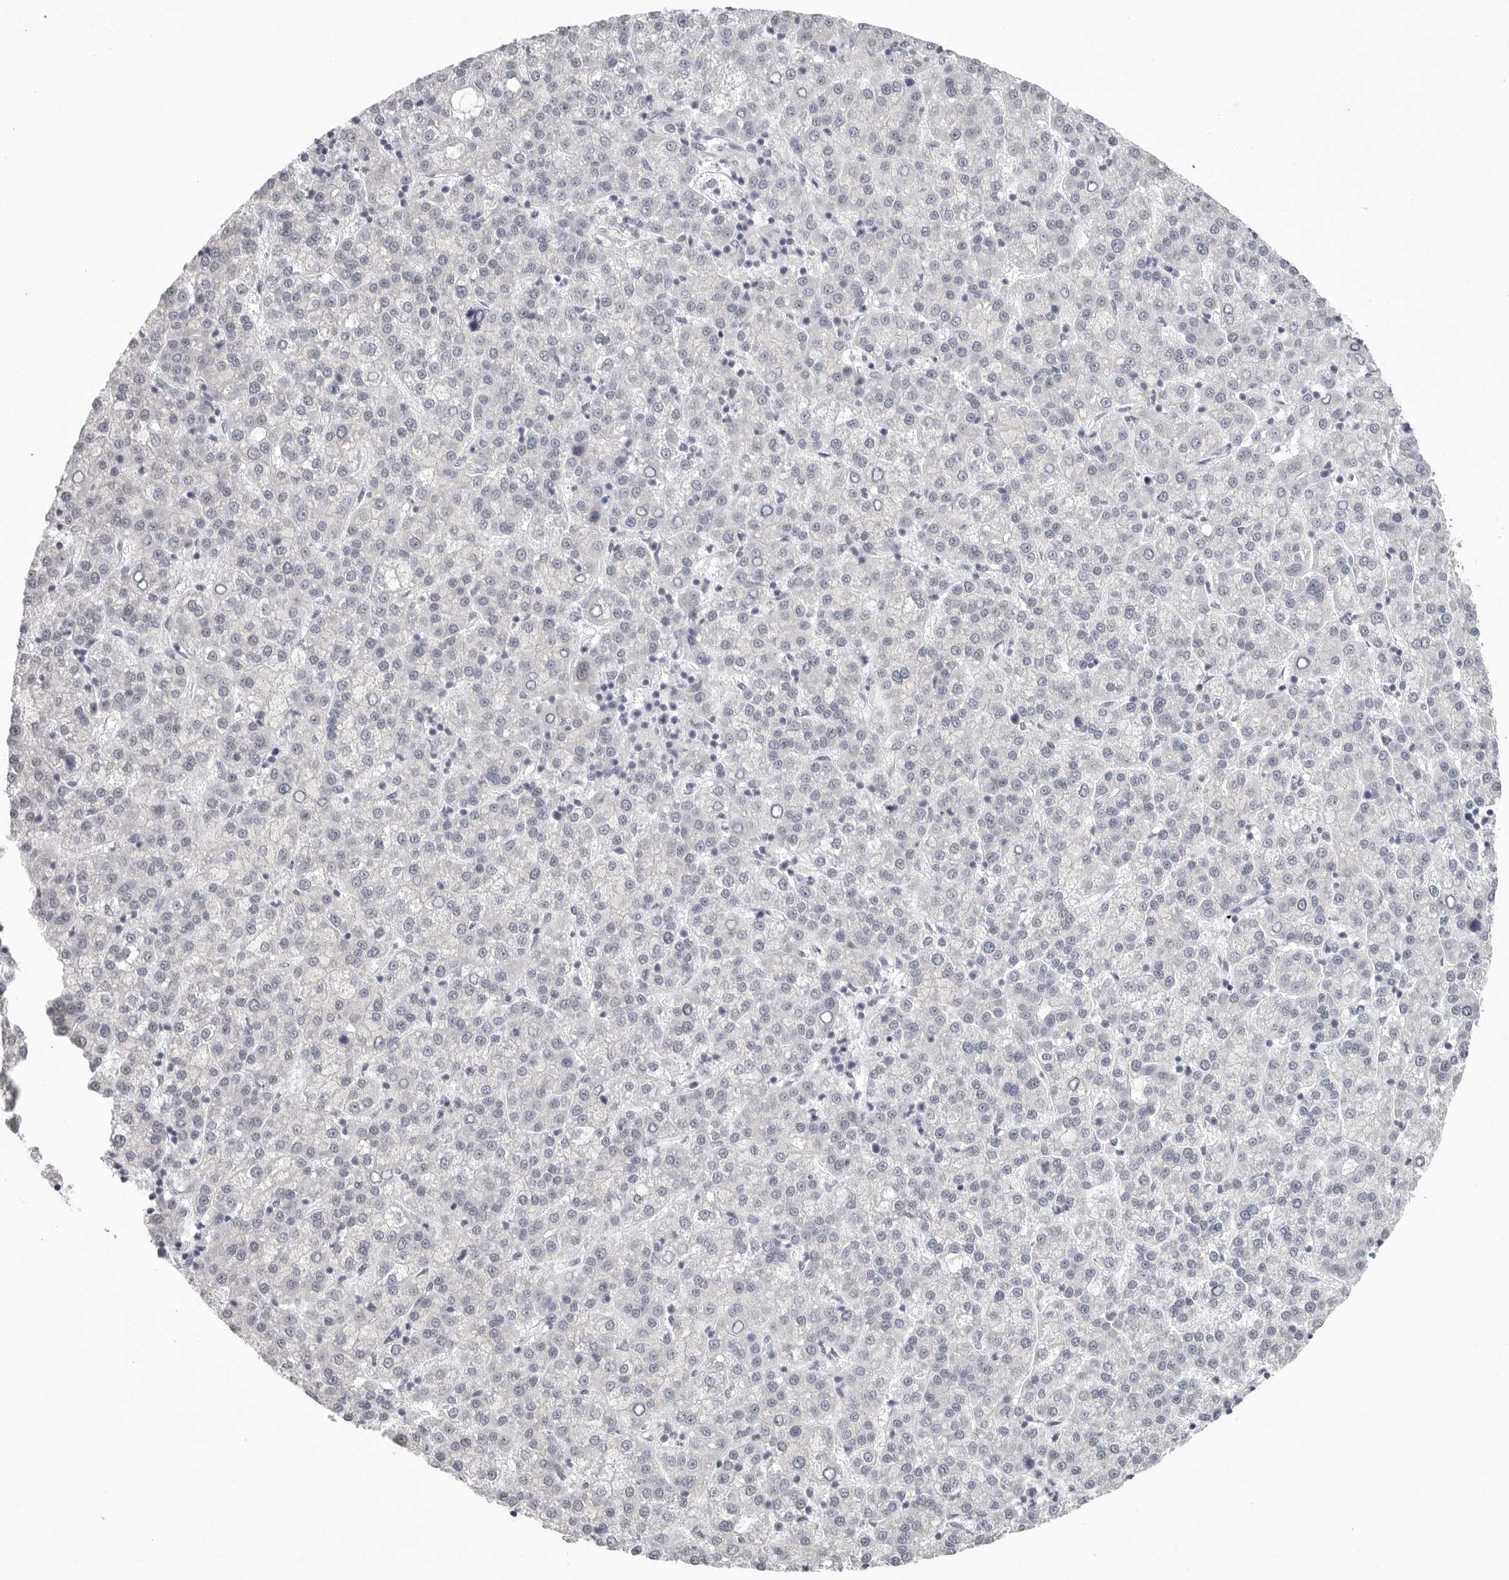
{"staining": {"intensity": "negative", "quantity": "none", "location": "none"}, "tissue": "liver cancer", "cell_type": "Tumor cells", "image_type": "cancer", "snomed": [{"axis": "morphology", "description": "Carcinoma, Hepatocellular, NOS"}, {"axis": "topography", "description": "Liver"}], "caption": "This histopathology image is of liver cancer (hepatocellular carcinoma) stained with immunohistochemistry (IHC) to label a protein in brown with the nuclei are counter-stained blue. There is no positivity in tumor cells.", "gene": "BPIFA1", "patient": {"sex": "female", "age": 58}}